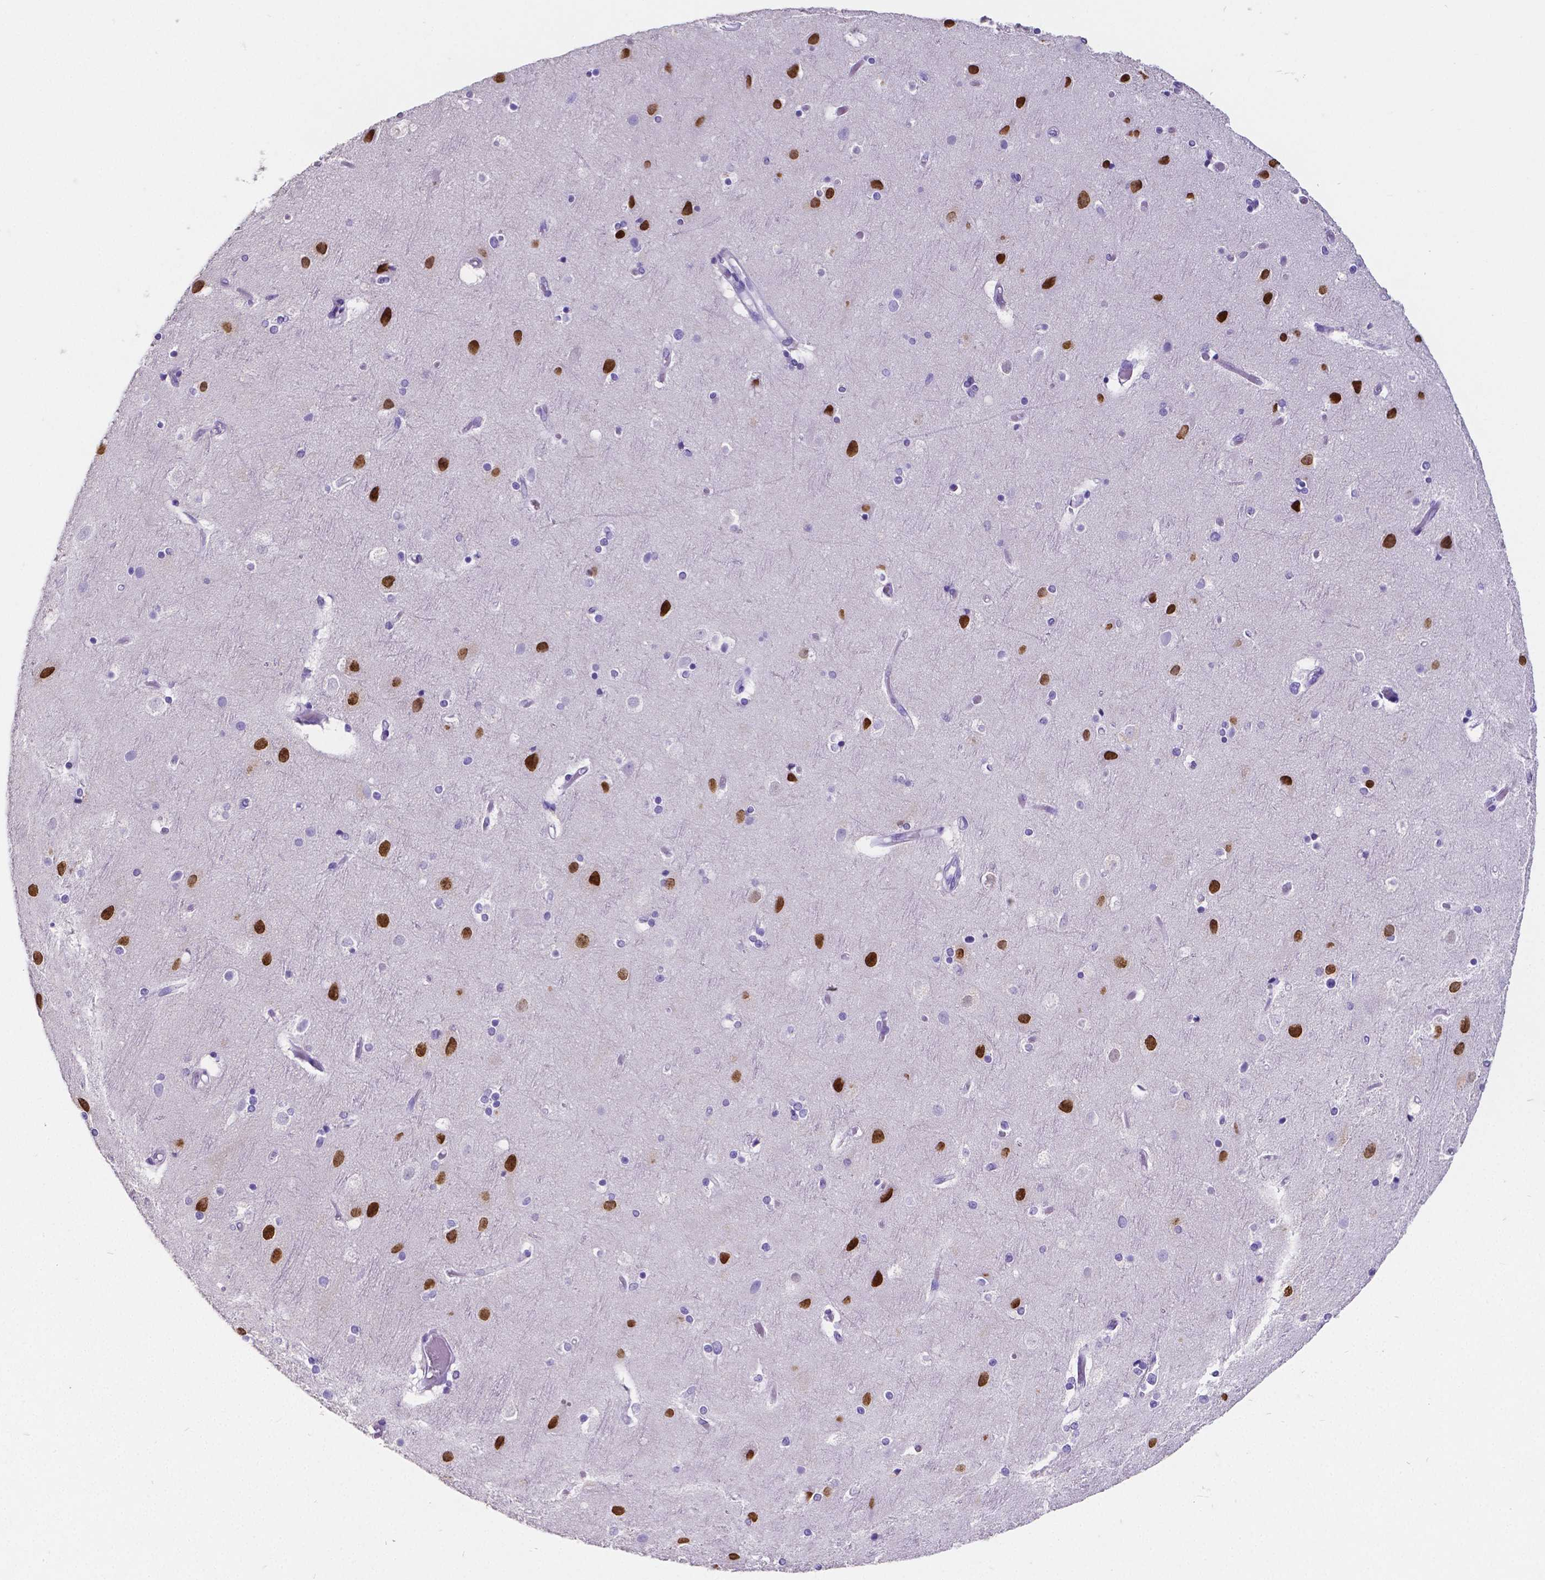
{"staining": {"intensity": "negative", "quantity": "none", "location": "none"}, "tissue": "cerebral cortex", "cell_type": "Endothelial cells", "image_type": "normal", "snomed": [{"axis": "morphology", "description": "Normal tissue, NOS"}, {"axis": "topography", "description": "Cerebral cortex"}], "caption": "Immunohistochemistry (IHC) of benign human cerebral cortex shows no staining in endothelial cells. The staining was performed using DAB to visualize the protein expression in brown, while the nuclei were stained in blue with hematoxylin (Magnification: 20x).", "gene": "SATB2", "patient": {"sex": "female", "age": 52}}